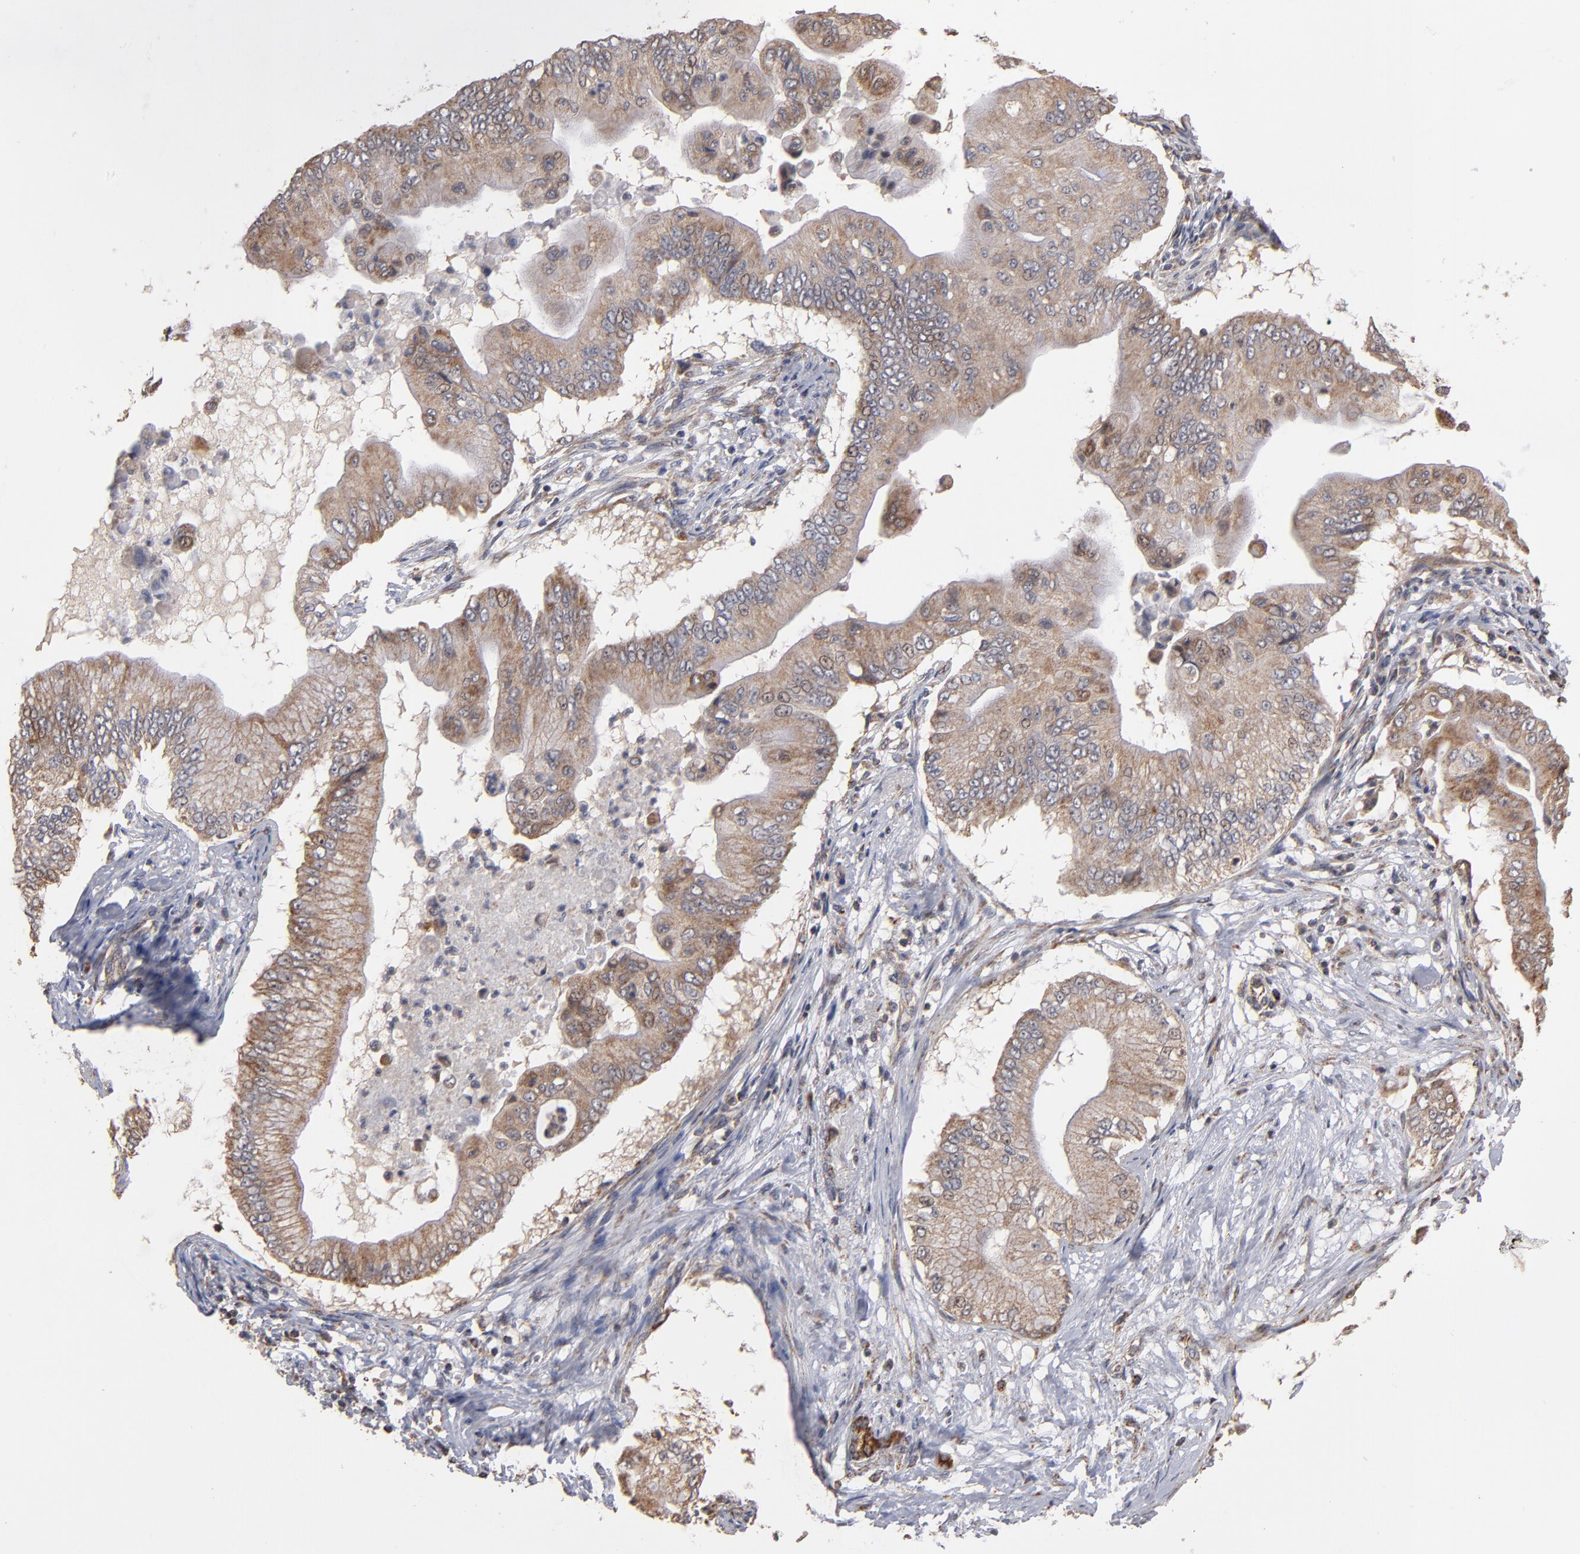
{"staining": {"intensity": "moderate", "quantity": ">75%", "location": "cytoplasmic/membranous"}, "tissue": "pancreatic cancer", "cell_type": "Tumor cells", "image_type": "cancer", "snomed": [{"axis": "morphology", "description": "Adenocarcinoma, NOS"}, {"axis": "topography", "description": "Pancreas"}], "caption": "A medium amount of moderate cytoplasmic/membranous positivity is seen in approximately >75% of tumor cells in pancreatic adenocarcinoma tissue.", "gene": "MIPOL1", "patient": {"sex": "male", "age": 62}}